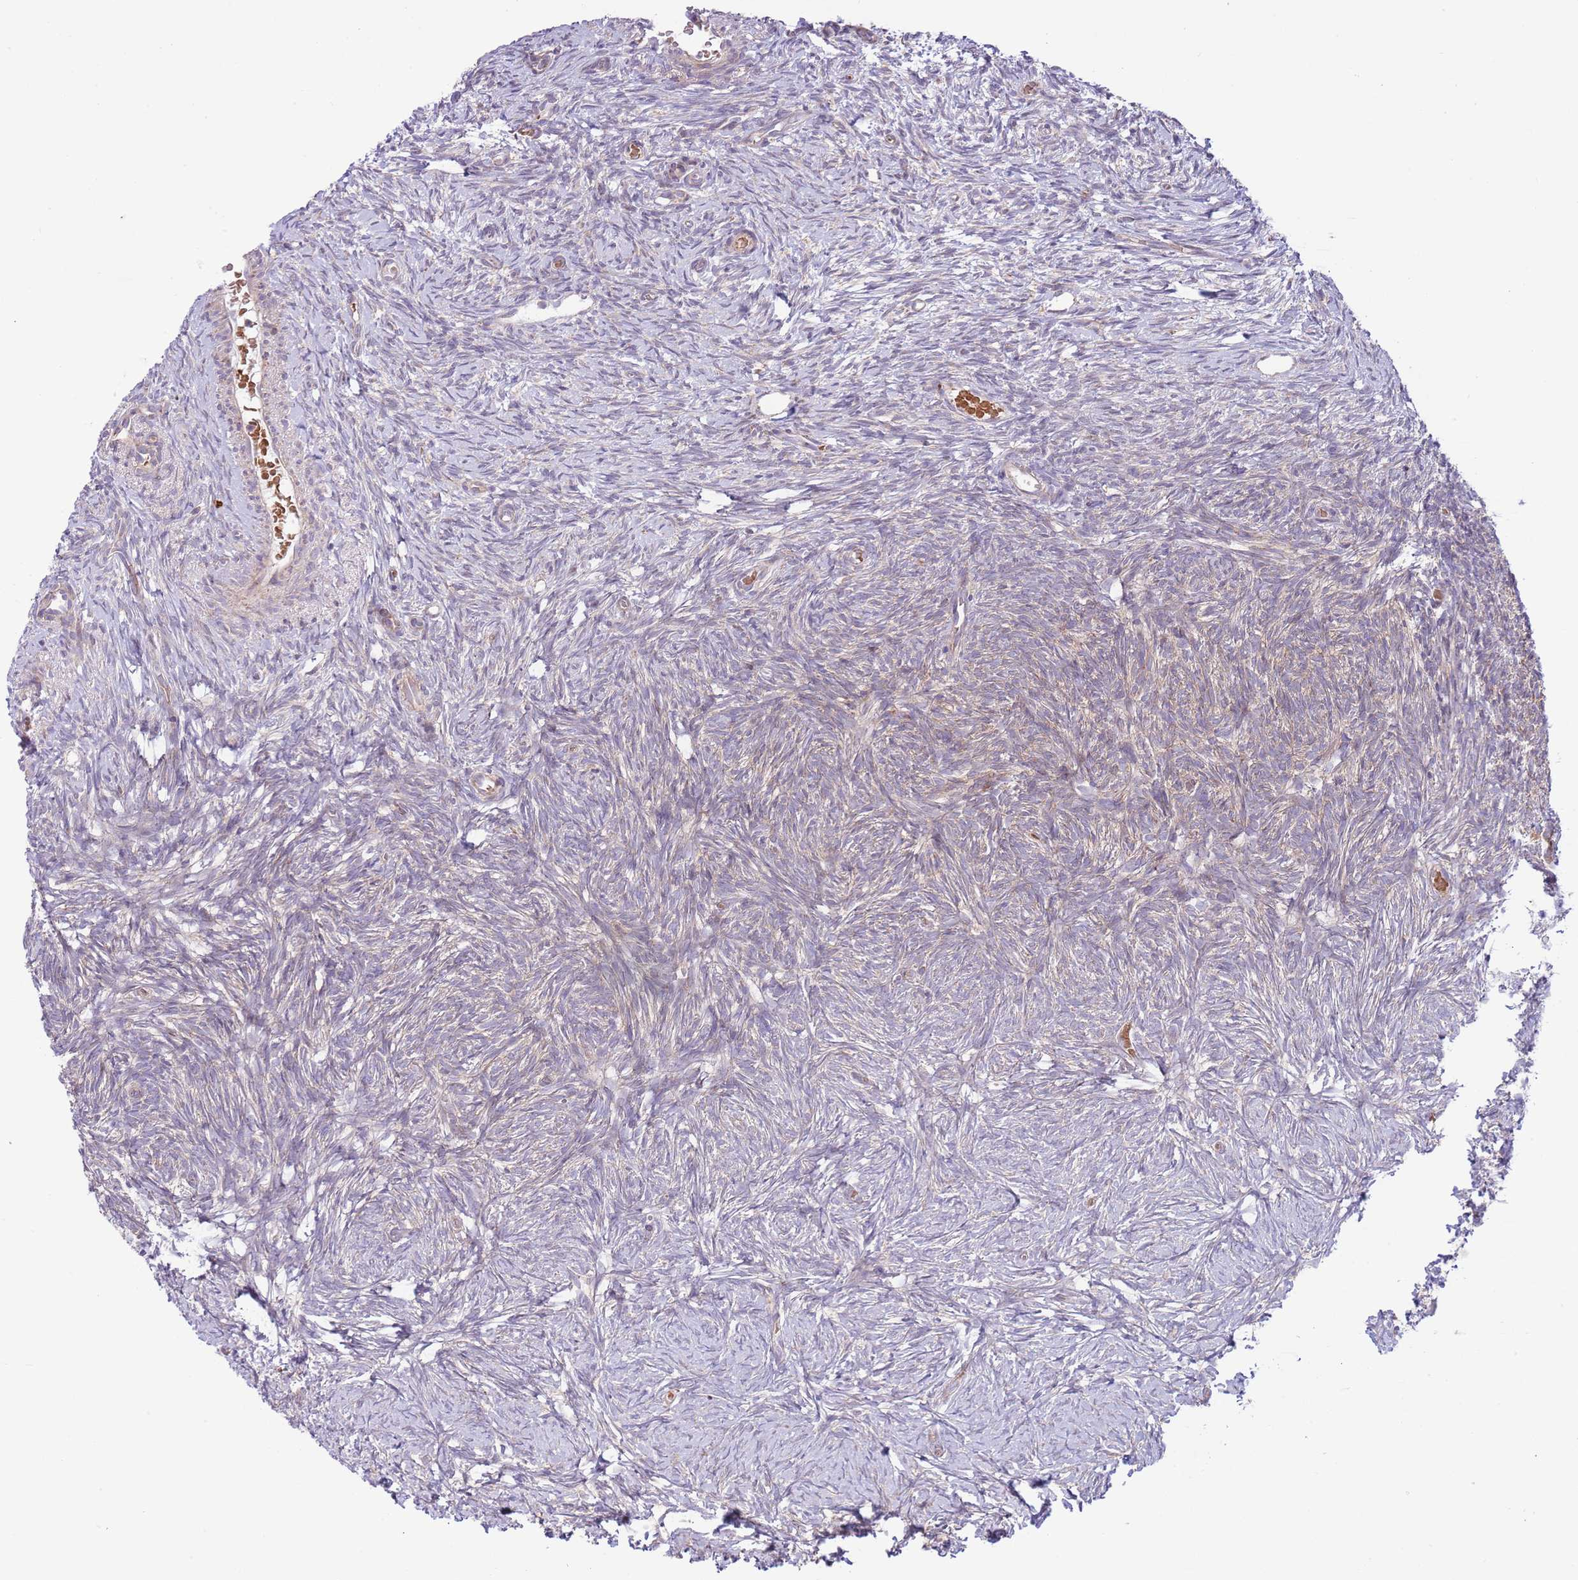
{"staining": {"intensity": "moderate", "quantity": ">75%", "location": "cytoplasmic/membranous"}, "tissue": "ovary", "cell_type": "Follicle cells", "image_type": "normal", "snomed": [{"axis": "morphology", "description": "Normal tissue, NOS"}, {"axis": "topography", "description": "Ovary"}], "caption": "DAB (3,3'-diaminobenzidine) immunohistochemical staining of unremarkable human ovary shows moderate cytoplasmic/membranous protein expression in approximately >75% of follicle cells. (brown staining indicates protein expression, while blue staining denotes nuclei).", "gene": "DAND5", "patient": {"sex": "female", "age": 39}}